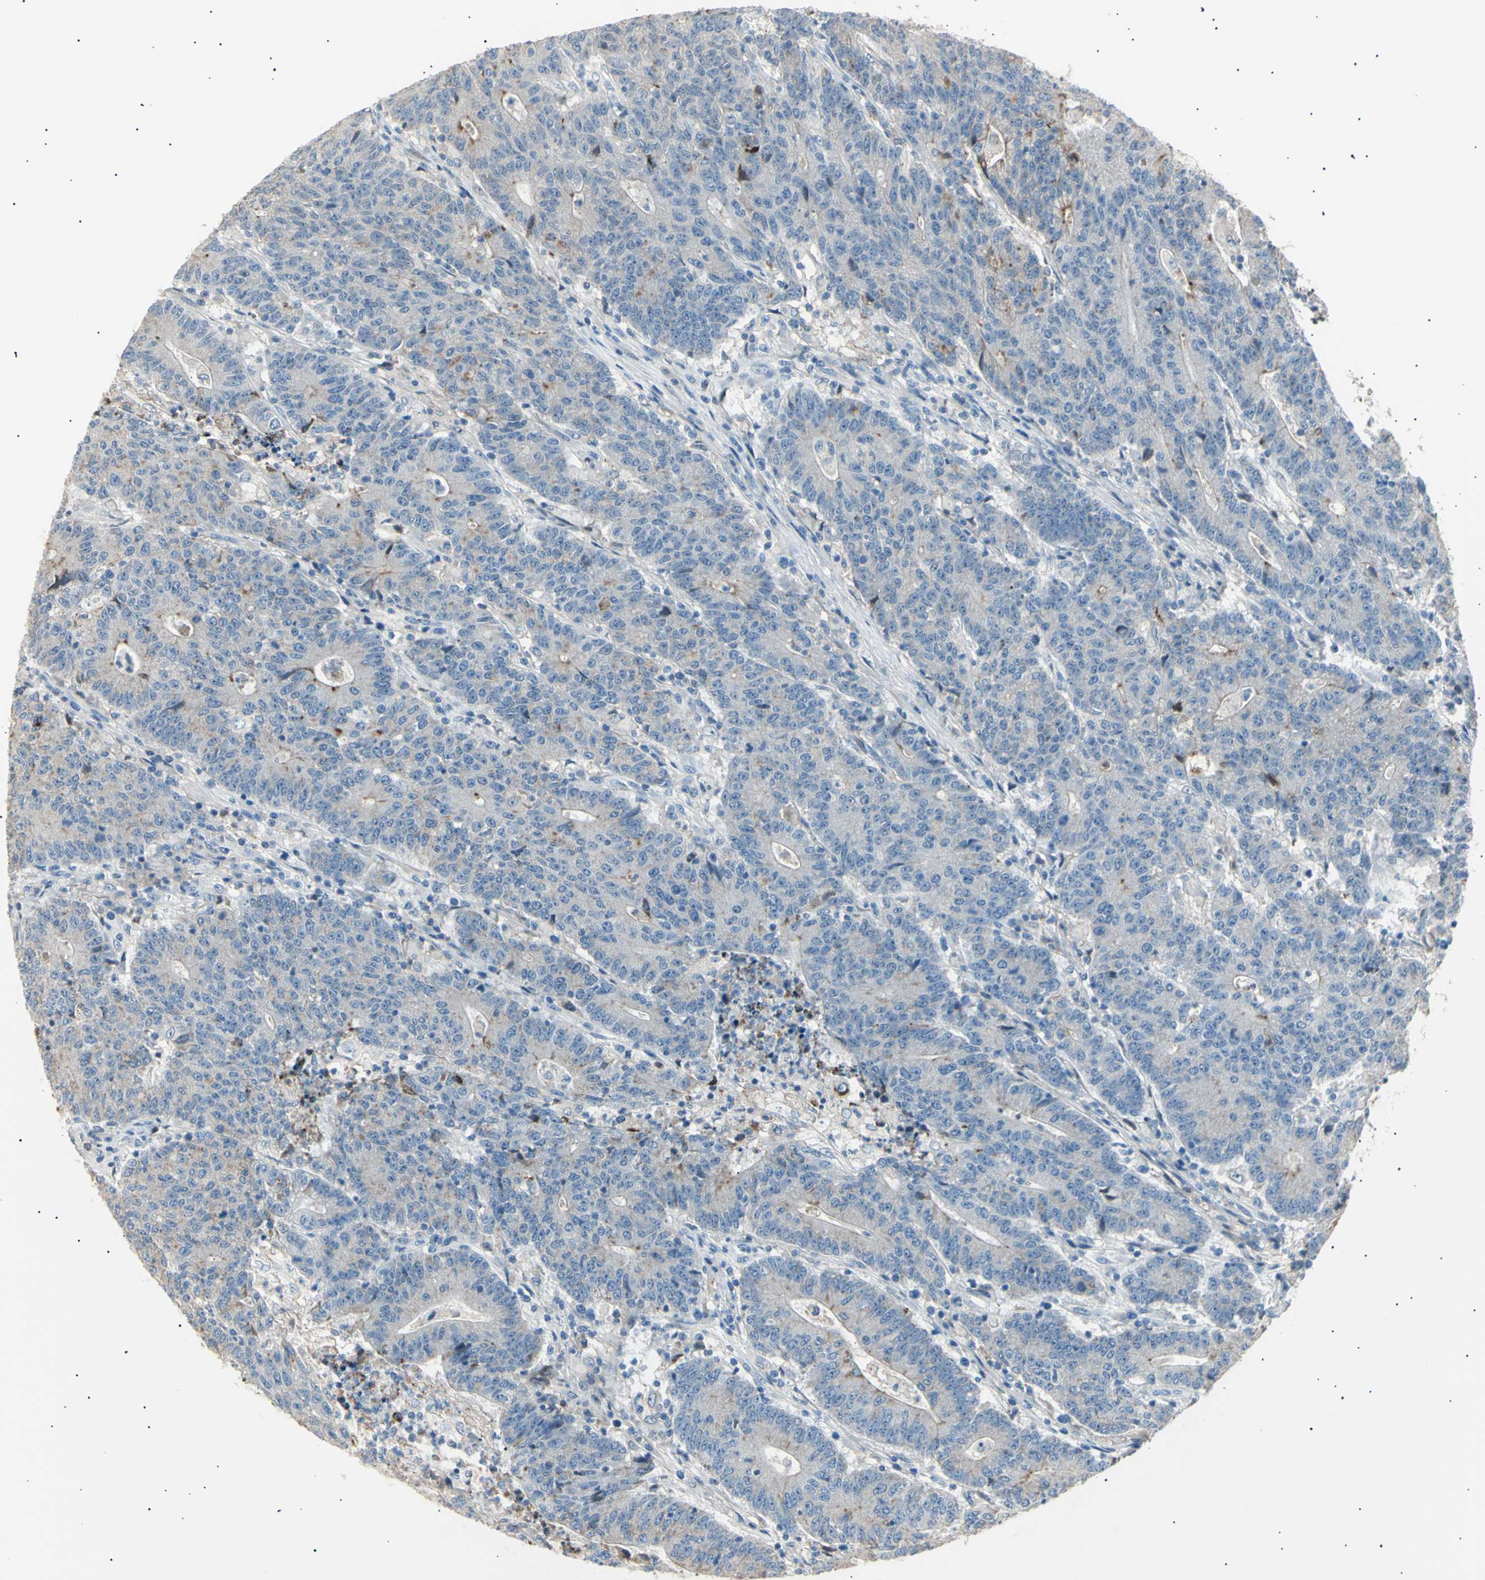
{"staining": {"intensity": "weak", "quantity": "<25%", "location": "cytoplasmic/membranous"}, "tissue": "colorectal cancer", "cell_type": "Tumor cells", "image_type": "cancer", "snomed": [{"axis": "morphology", "description": "Normal tissue, NOS"}, {"axis": "morphology", "description": "Adenocarcinoma, NOS"}, {"axis": "topography", "description": "Colon"}], "caption": "IHC histopathology image of neoplastic tissue: colorectal cancer (adenocarcinoma) stained with DAB (3,3'-diaminobenzidine) exhibits no significant protein positivity in tumor cells. The staining was performed using DAB to visualize the protein expression in brown, while the nuclei were stained in blue with hematoxylin (Magnification: 20x).", "gene": "LHPP", "patient": {"sex": "female", "age": 75}}